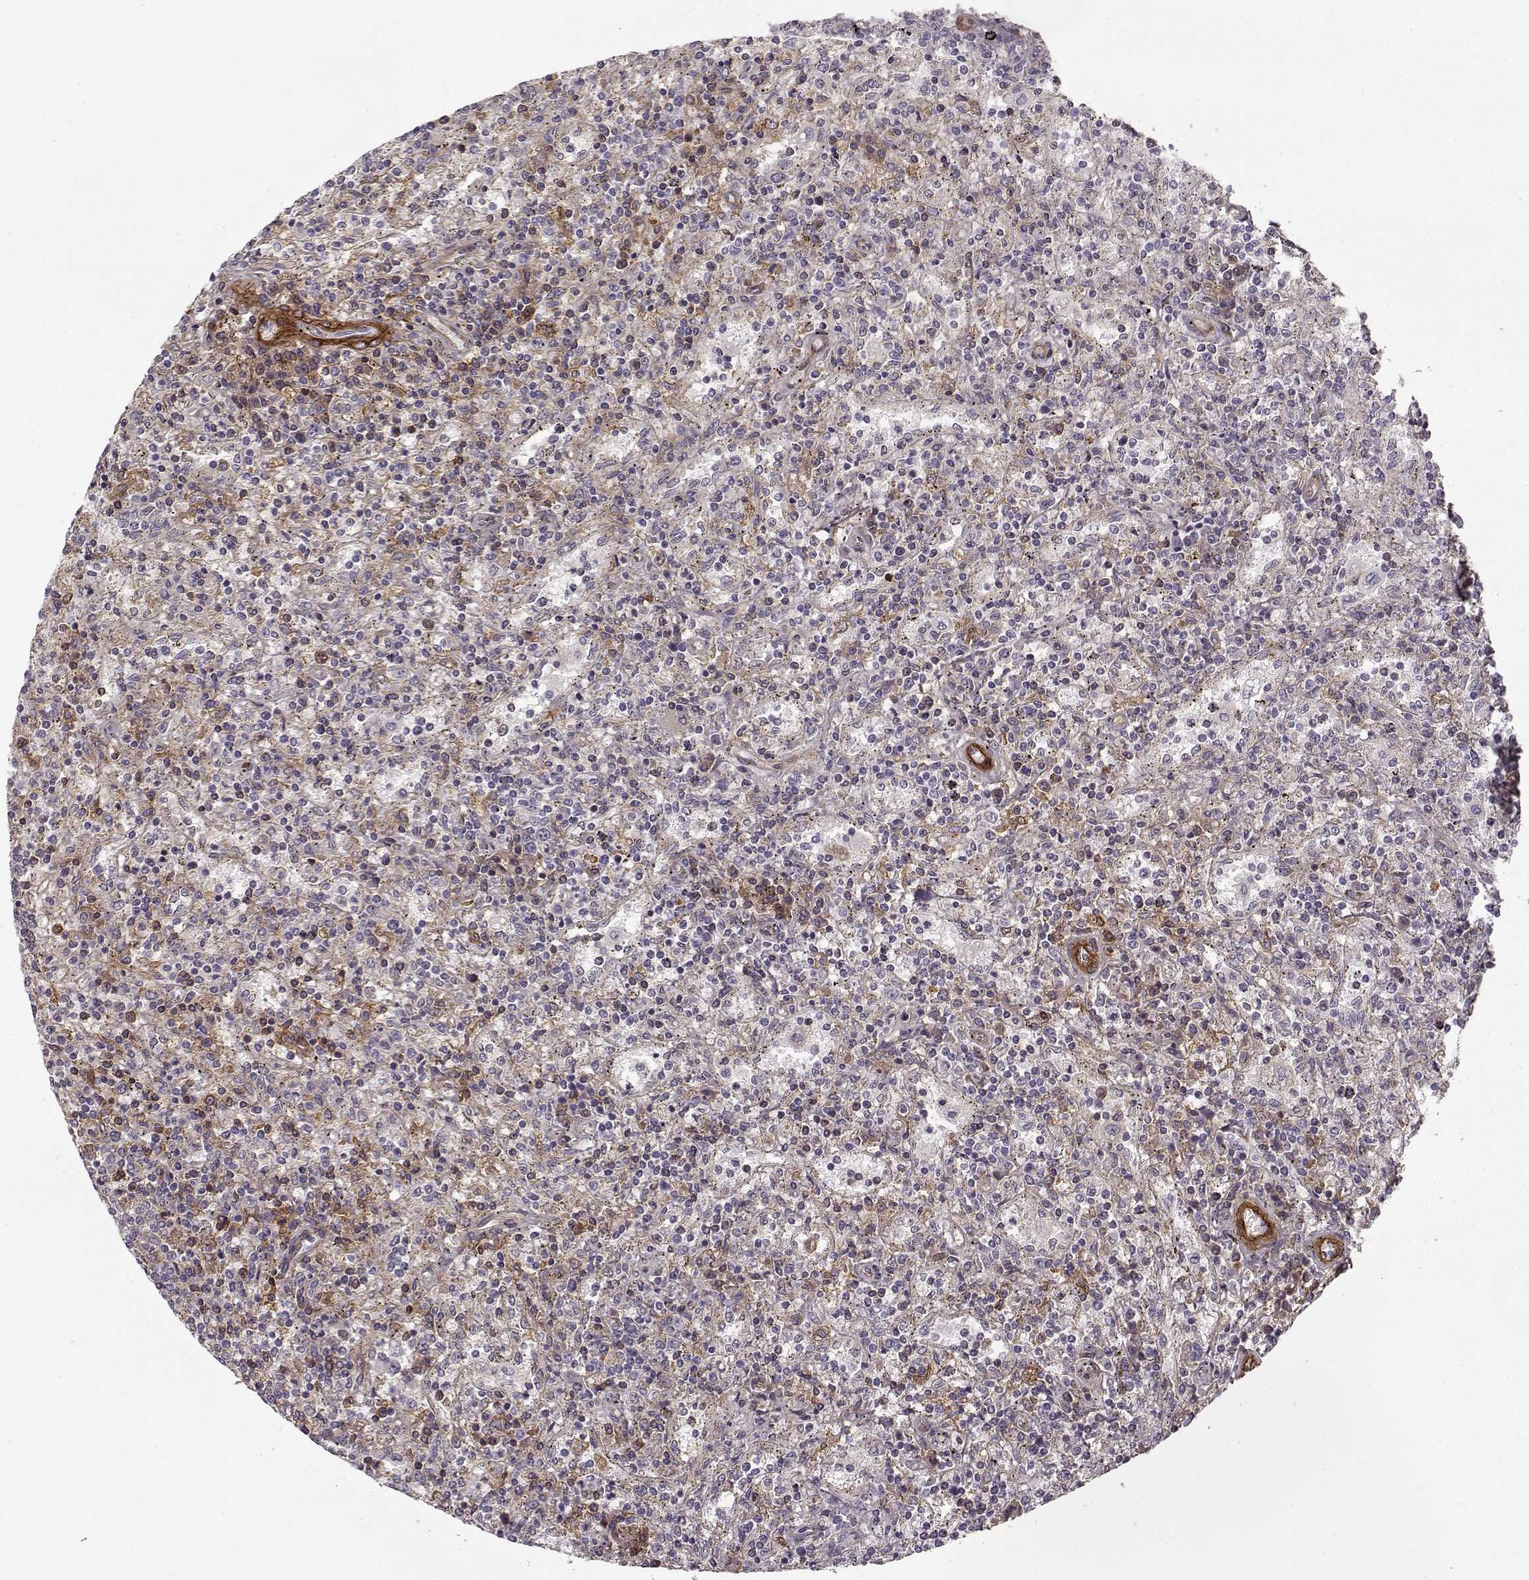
{"staining": {"intensity": "negative", "quantity": "none", "location": "none"}, "tissue": "lymphoma", "cell_type": "Tumor cells", "image_type": "cancer", "snomed": [{"axis": "morphology", "description": "Malignant lymphoma, non-Hodgkin's type, Low grade"}, {"axis": "topography", "description": "Spleen"}], "caption": "Tumor cells are negative for brown protein staining in lymphoma.", "gene": "LAMB2", "patient": {"sex": "male", "age": 62}}